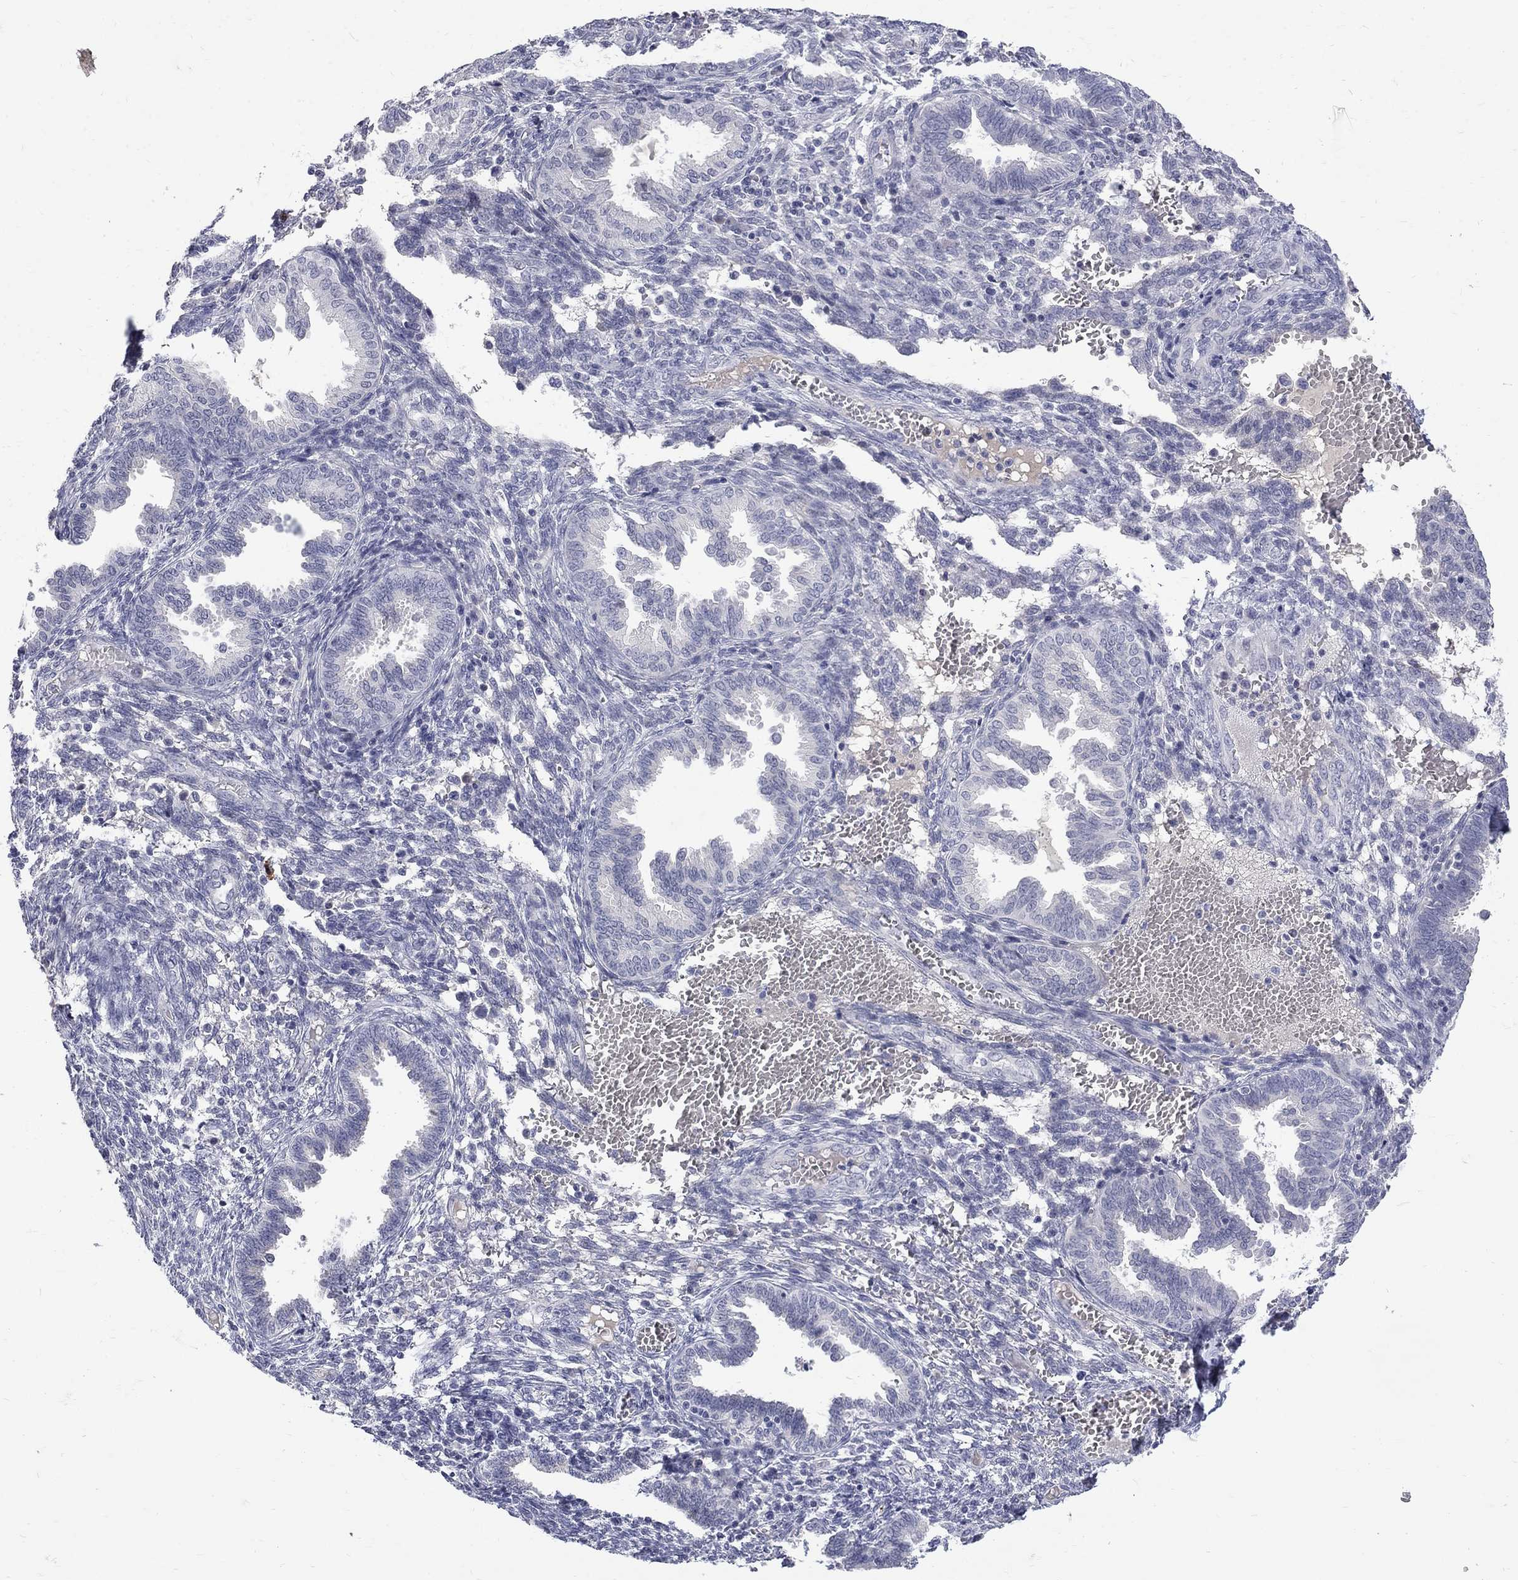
{"staining": {"intensity": "negative", "quantity": "none", "location": "none"}, "tissue": "endometrium", "cell_type": "Cells in endometrial stroma", "image_type": "normal", "snomed": [{"axis": "morphology", "description": "Normal tissue, NOS"}, {"axis": "topography", "description": "Endometrium"}], "caption": "IHC photomicrograph of unremarkable endometrium stained for a protein (brown), which reveals no staining in cells in endometrial stroma.", "gene": "CTNND2", "patient": {"sex": "female", "age": 42}}